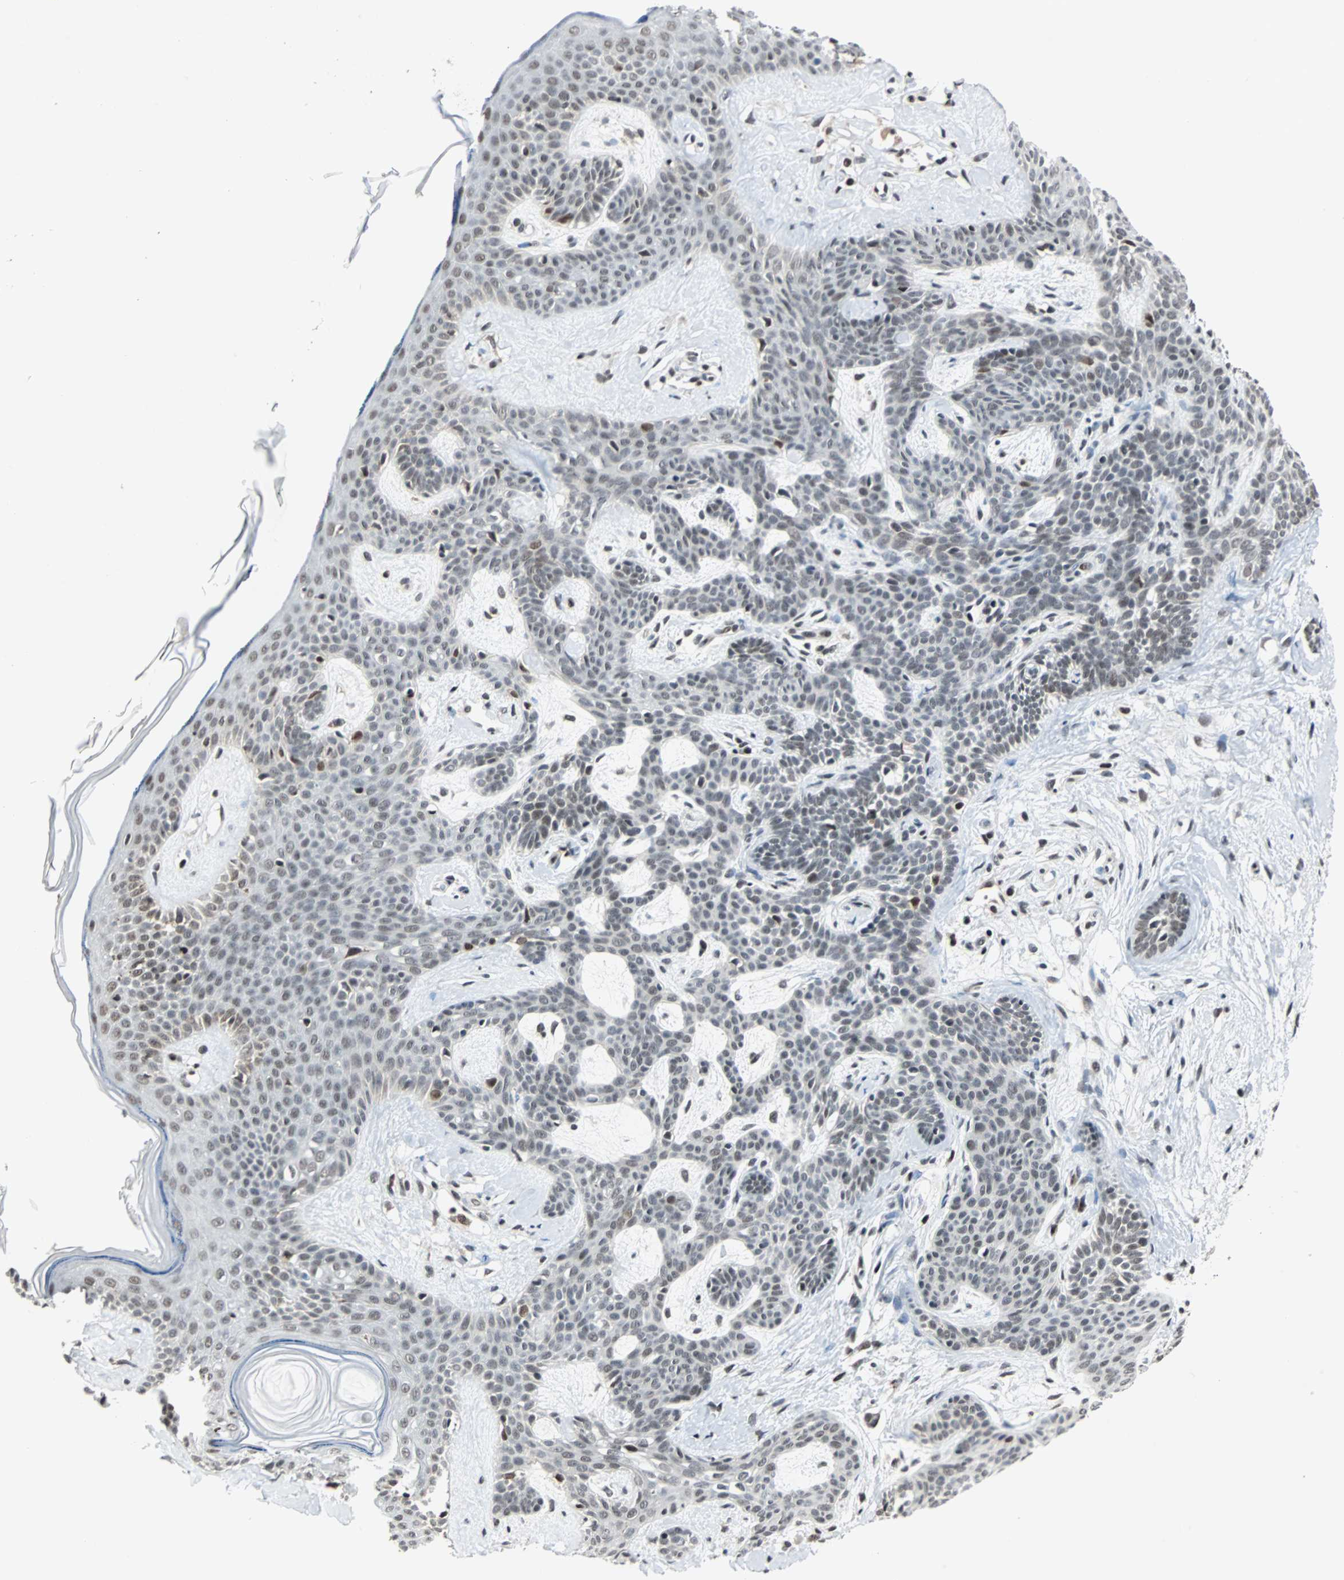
{"staining": {"intensity": "weak", "quantity": ">75%", "location": "nuclear"}, "tissue": "skin cancer", "cell_type": "Tumor cells", "image_type": "cancer", "snomed": [{"axis": "morphology", "description": "Developmental malformation"}, {"axis": "morphology", "description": "Basal cell carcinoma"}, {"axis": "topography", "description": "Skin"}], "caption": "Protein staining of skin basal cell carcinoma tissue displays weak nuclear expression in about >75% of tumor cells.", "gene": "TERF2IP", "patient": {"sex": "female", "age": 62}}